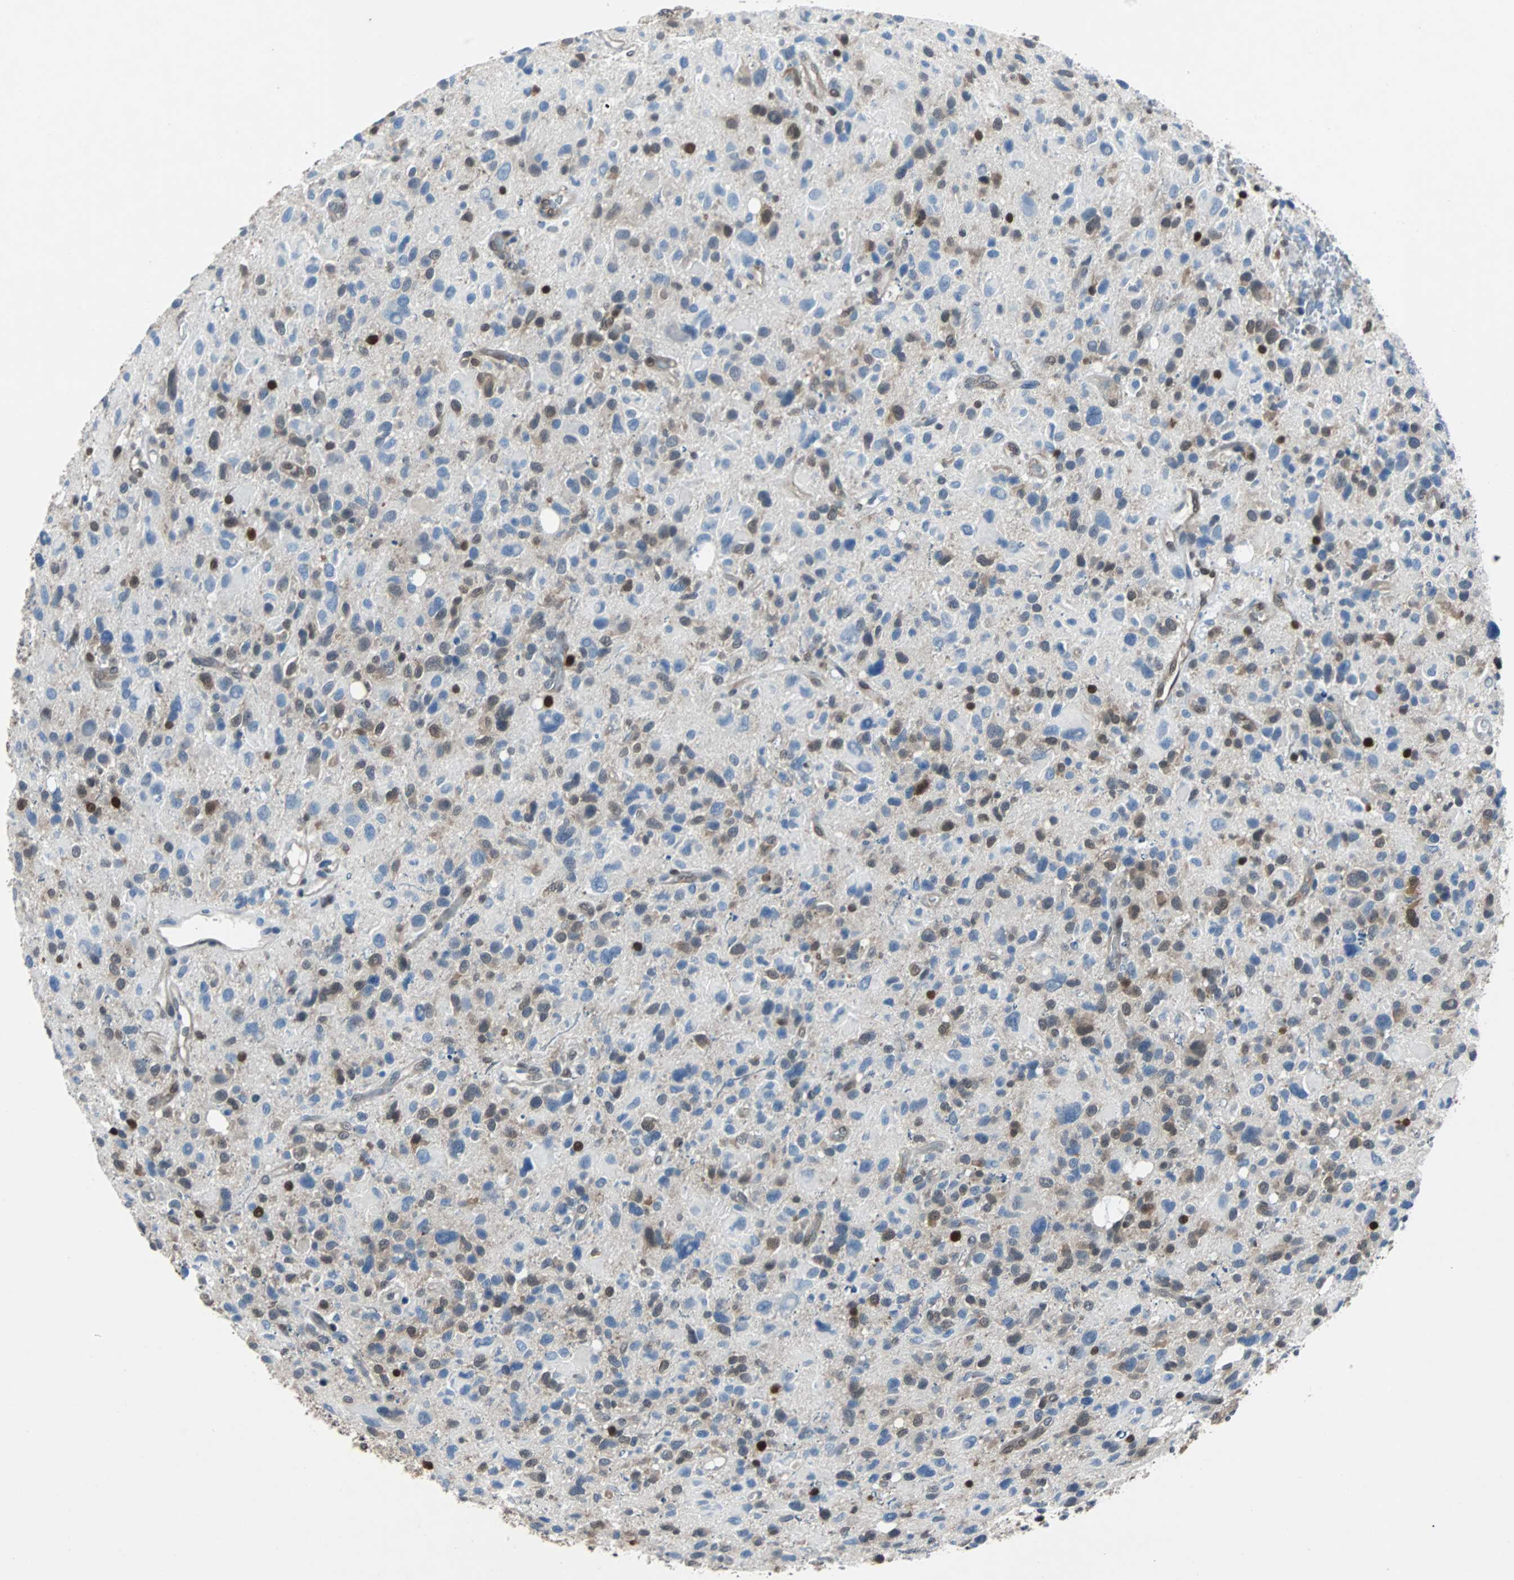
{"staining": {"intensity": "strong", "quantity": "<25%", "location": "nuclear"}, "tissue": "glioma", "cell_type": "Tumor cells", "image_type": "cancer", "snomed": [{"axis": "morphology", "description": "Glioma, malignant, High grade"}, {"axis": "topography", "description": "Brain"}], "caption": "High-grade glioma (malignant) was stained to show a protein in brown. There is medium levels of strong nuclear positivity in about <25% of tumor cells. (brown staining indicates protein expression, while blue staining denotes nuclei).", "gene": "MAP2K6", "patient": {"sex": "male", "age": 48}}